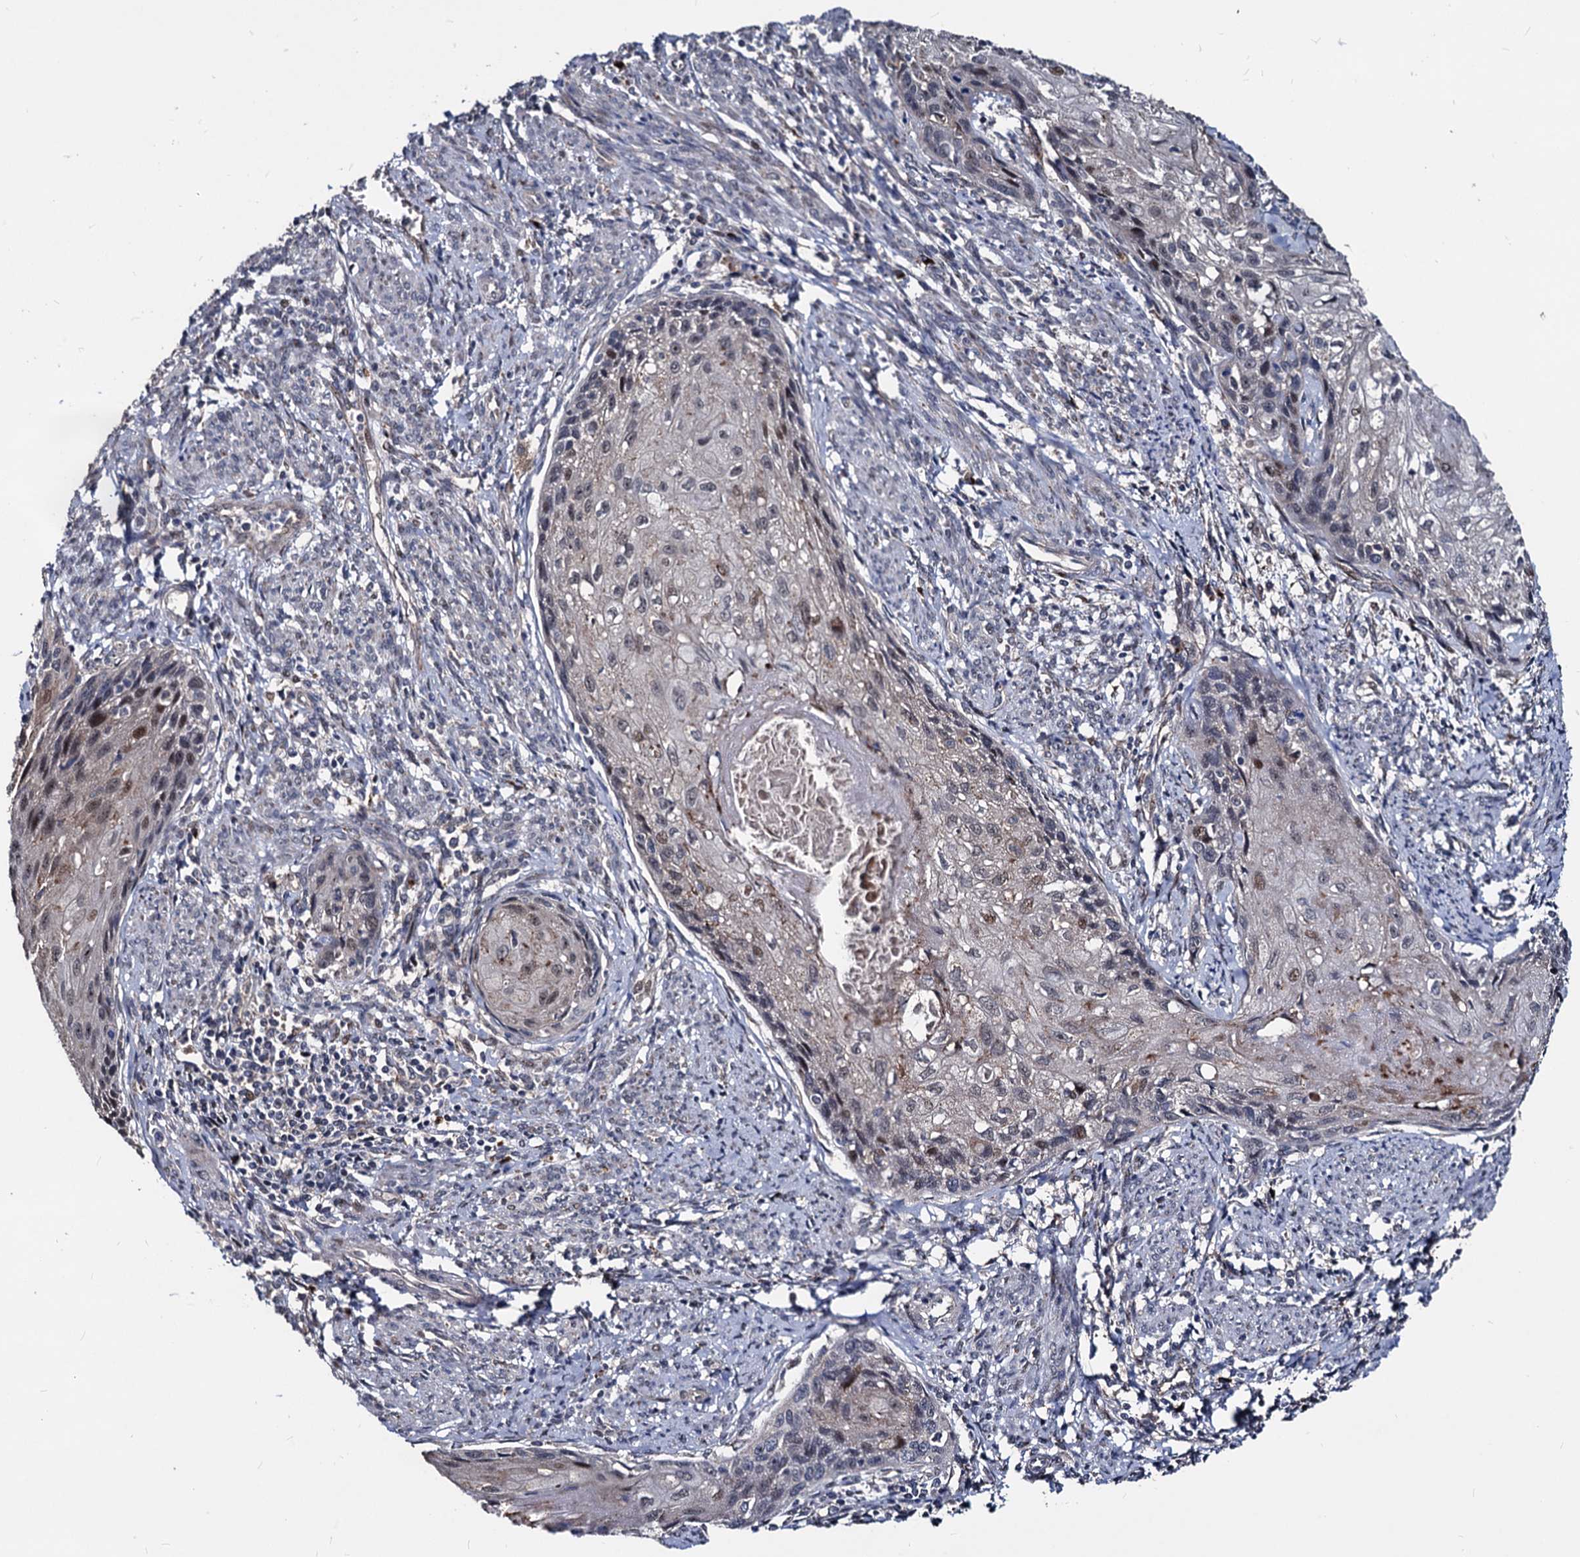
{"staining": {"intensity": "moderate", "quantity": "<25%", "location": "nuclear"}, "tissue": "cervical cancer", "cell_type": "Tumor cells", "image_type": "cancer", "snomed": [{"axis": "morphology", "description": "Squamous cell carcinoma, NOS"}, {"axis": "topography", "description": "Cervix"}], "caption": "This is an image of IHC staining of squamous cell carcinoma (cervical), which shows moderate positivity in the nuclear of tumor cells.", "gene": "SMAGP", "patient": {"sex": "female", "age": 67}}